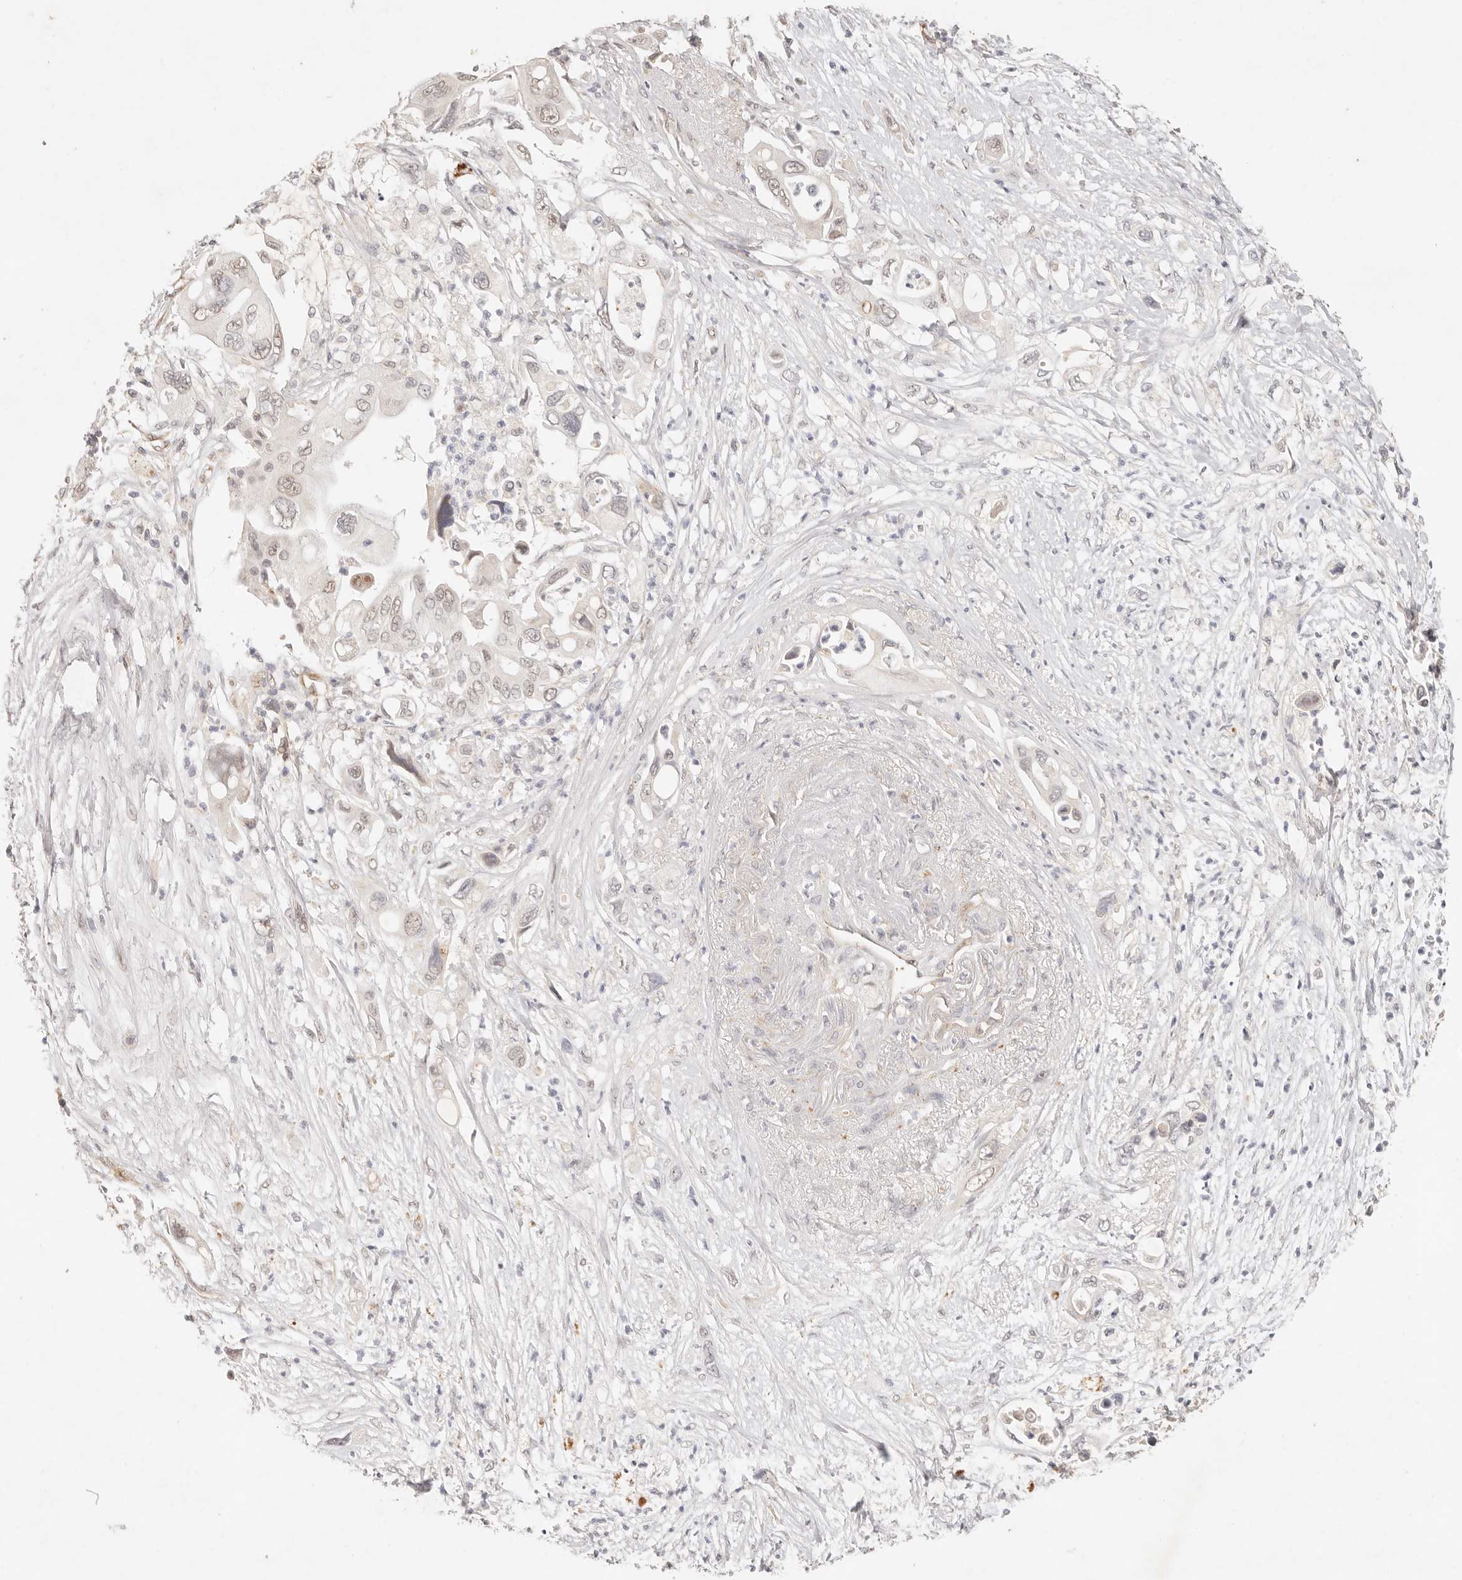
{"staining": {"intensity": "weak", "quantity": "<25%", "location": "nuclear"}, "tissue": "pancreatic cancer", "cell_type": "Tumor cells", "image_type": "cancer", "snomed": [{"axis": "morphology", "description": "Adenocarcinoma, NOS"}, {"axis": "topography", "description": "Pancreas"}], "caption": "IHC image of human pancreatic adenocarcinoma stained for a protein (brown), which displays no positivity in tumor cells.", "gene": "GPR156", "patient": {"sex": "male", "age": 66}}